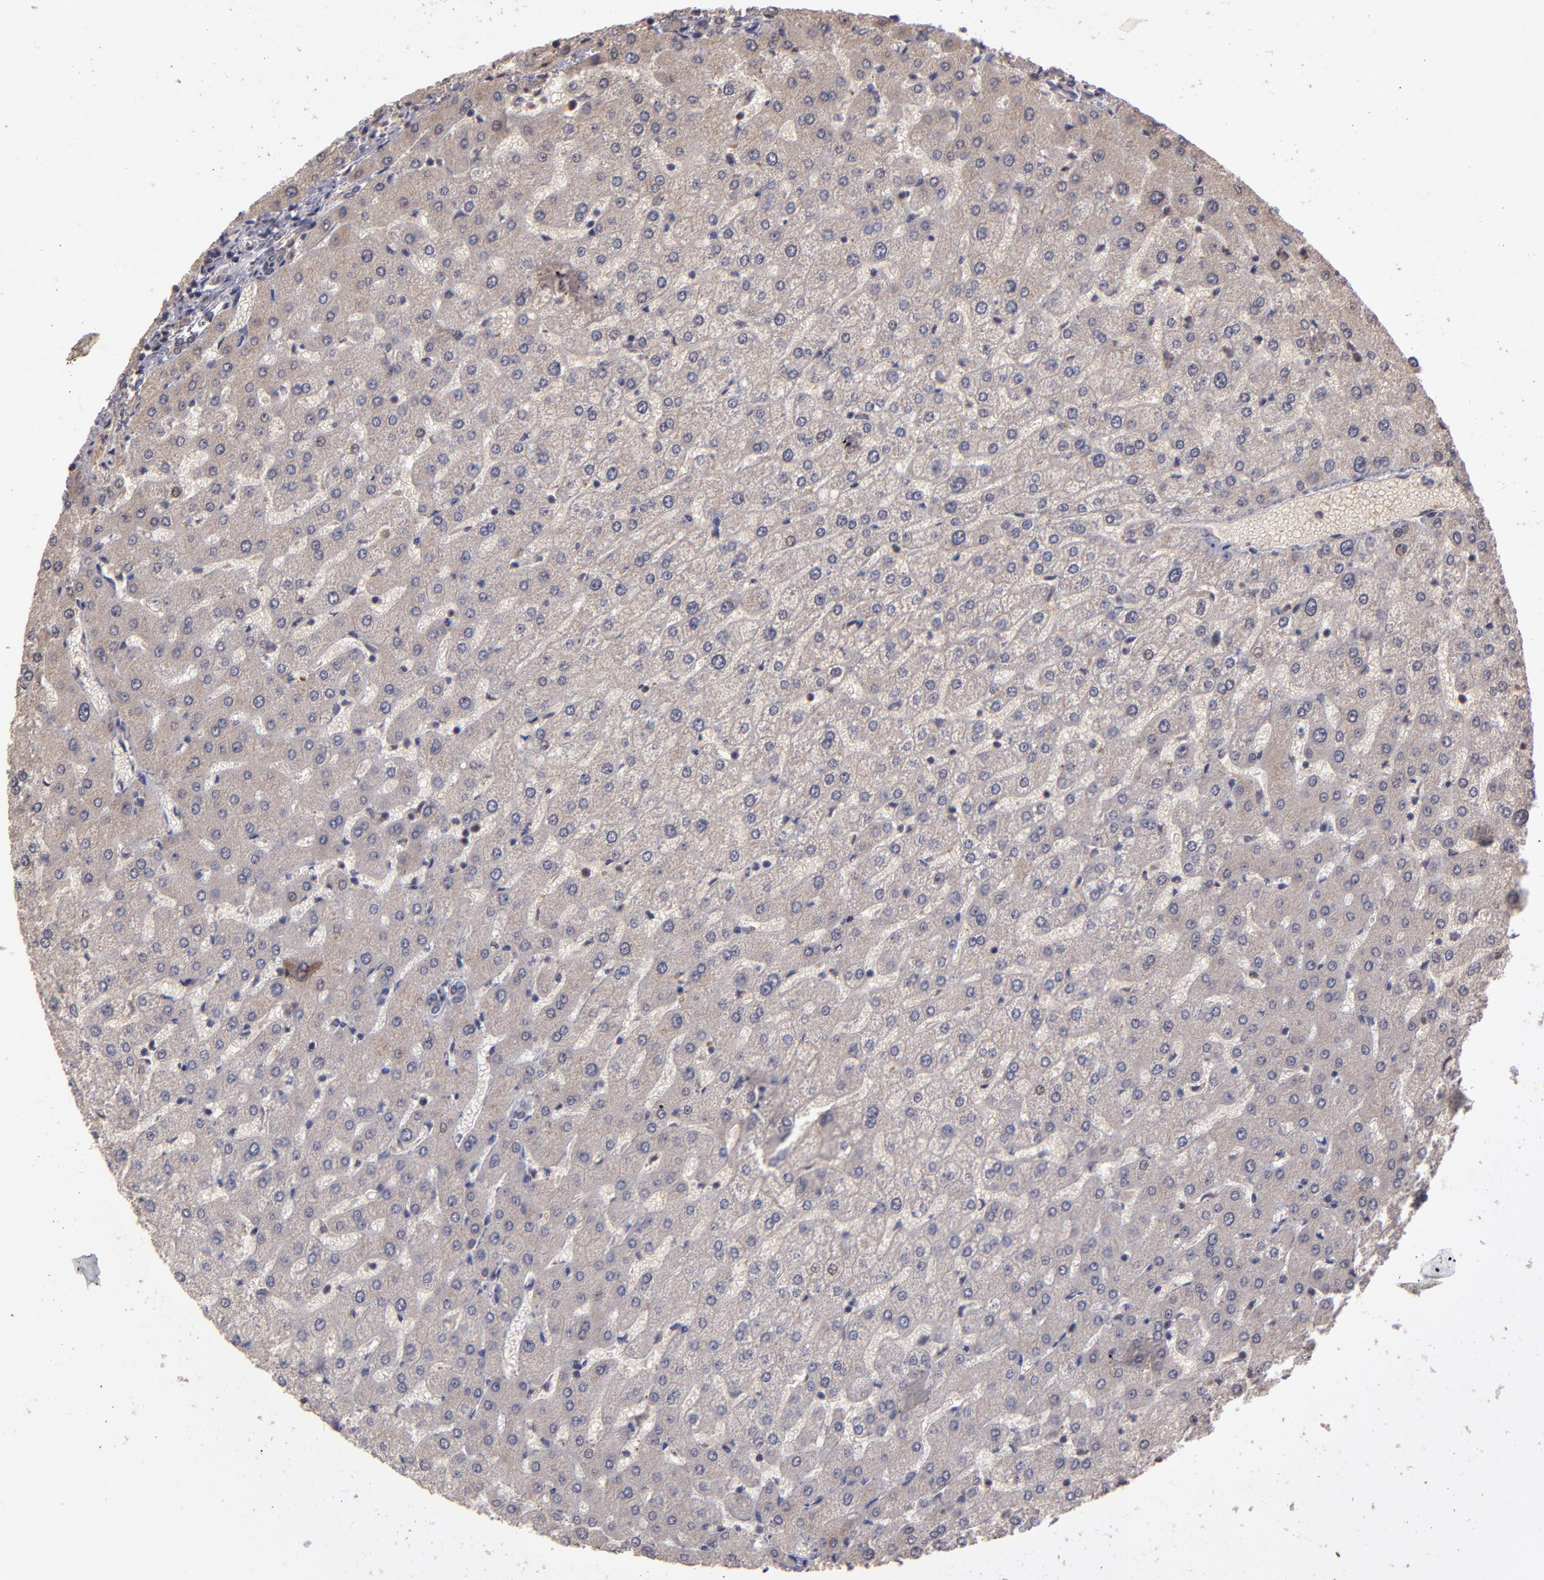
{"staining": {"intensity": "weak", "quantity": ">75%", "location": "cytoplasmic/membranous"}, "tissue": "liver", "cell_type": "Cholangiocytes", "image_type": "normal", "snomed": [{"axis": "morphology", "description": "Normal tissue, NOS"}, {"axis": "morphology", "description": "Fibrosis, NOS"}, {"axis": "topography", "description": "Liver"}], "caption": "The micrograph exhibits staining of normal liver, revealing weak cytoplasmic/membranous protein positivity (brown color) within cholangiocytes.", "gene": "ABHD12B", "patient": {"sex": "female", "age": 29}}